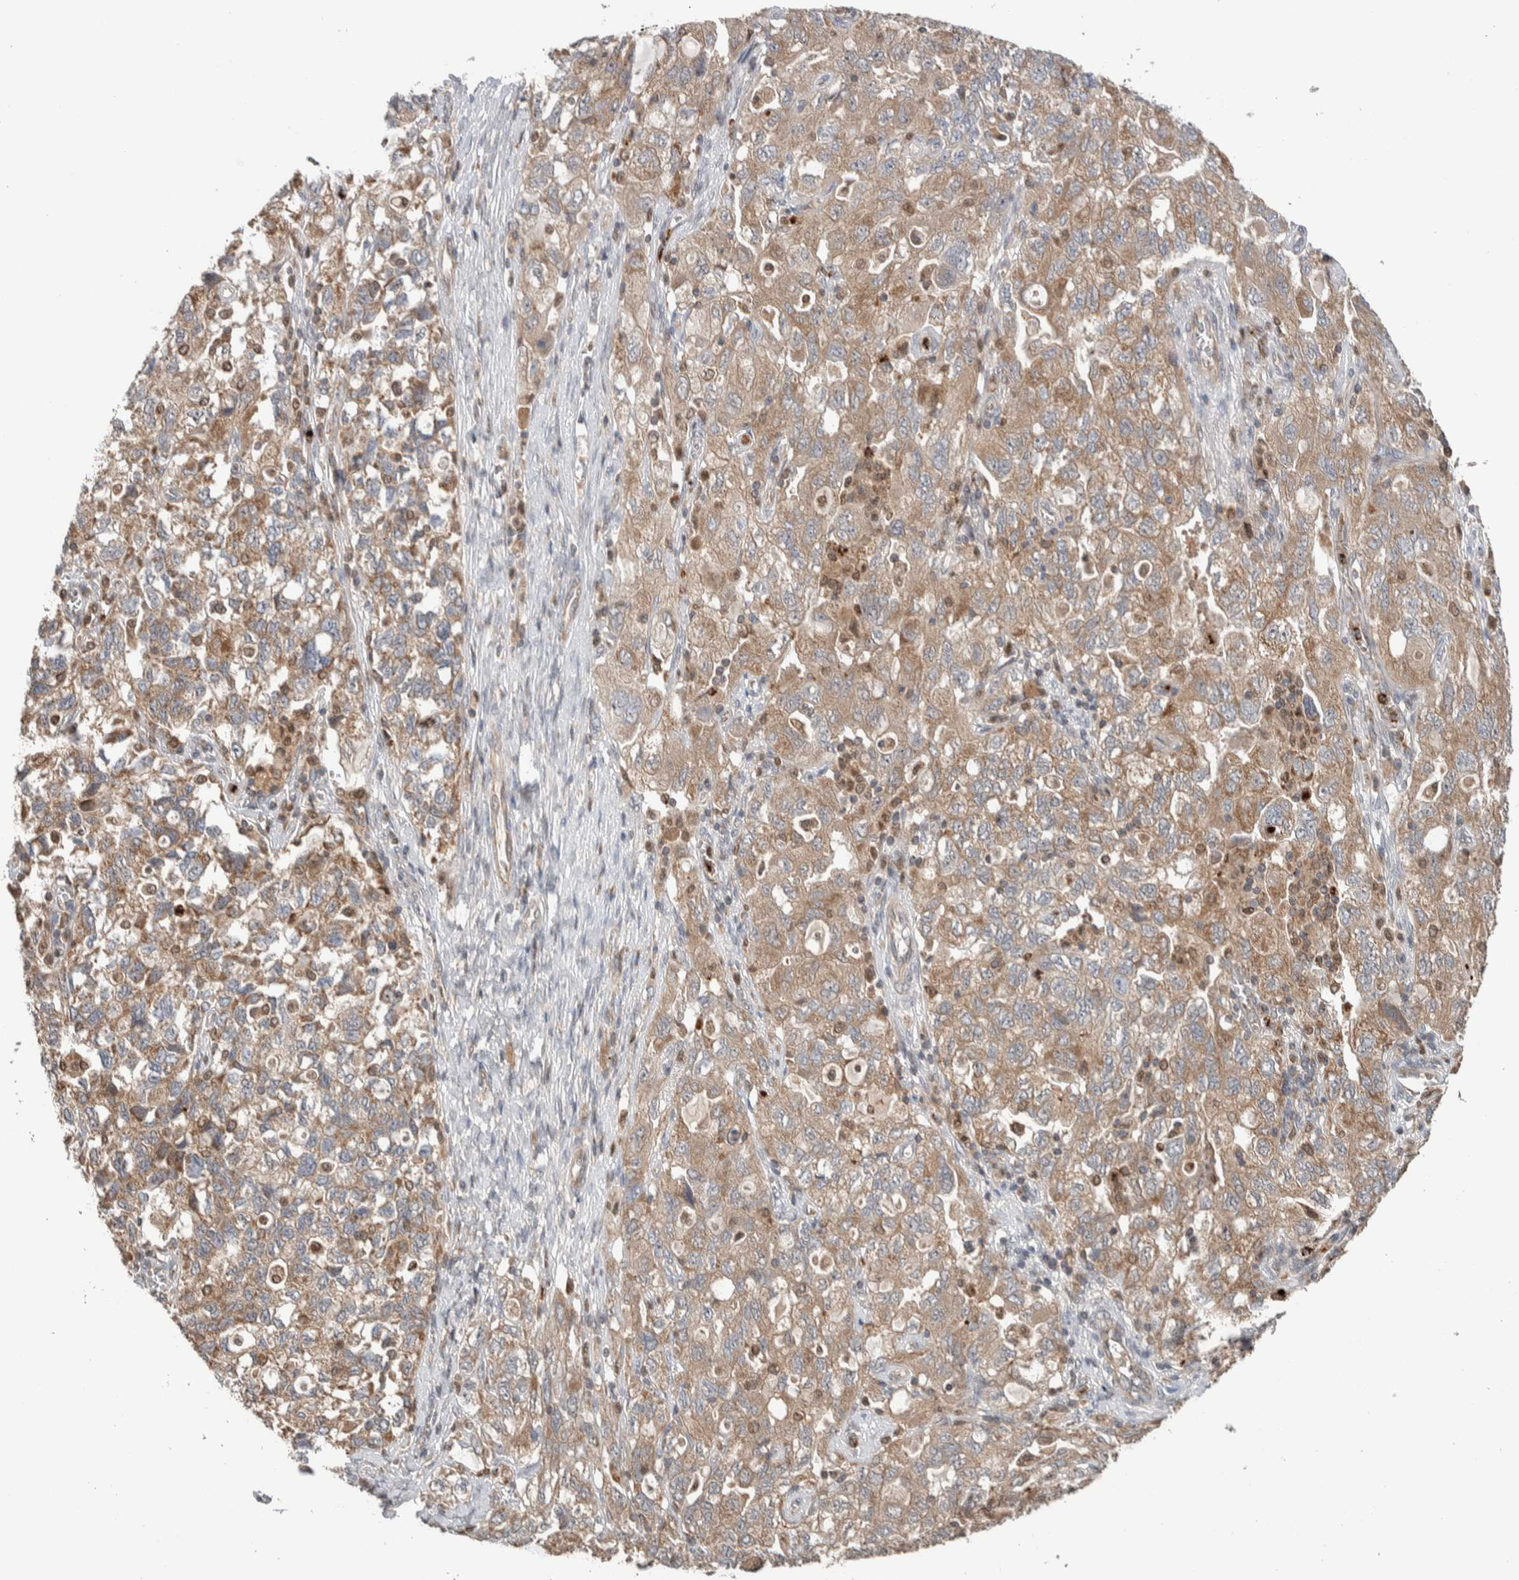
{"staining": {"intensity": "weak", "quantity": ">75%", "location": "cytoplasmic/membranous"}, "tissue": "ovarian cancer", "cell_type": "Tumor cells", "image_type": "cancer", "snomed": [{"axis": "morphology", "description": "Carcinoma, NOS"}, {"axis": "morphology", "description": "Cystadenocarcinoma, serous, NOS"}, {"axis": "topography", "description": "Ovary"}], "caption": "Protein expression analysis of carcinoma (ovarian) exhibits weak cytoplasmic/membranous staining in approximately >75% of tumor cells.", "gene": "VPS53", "patient": {"sex": "female", "age": 69}}